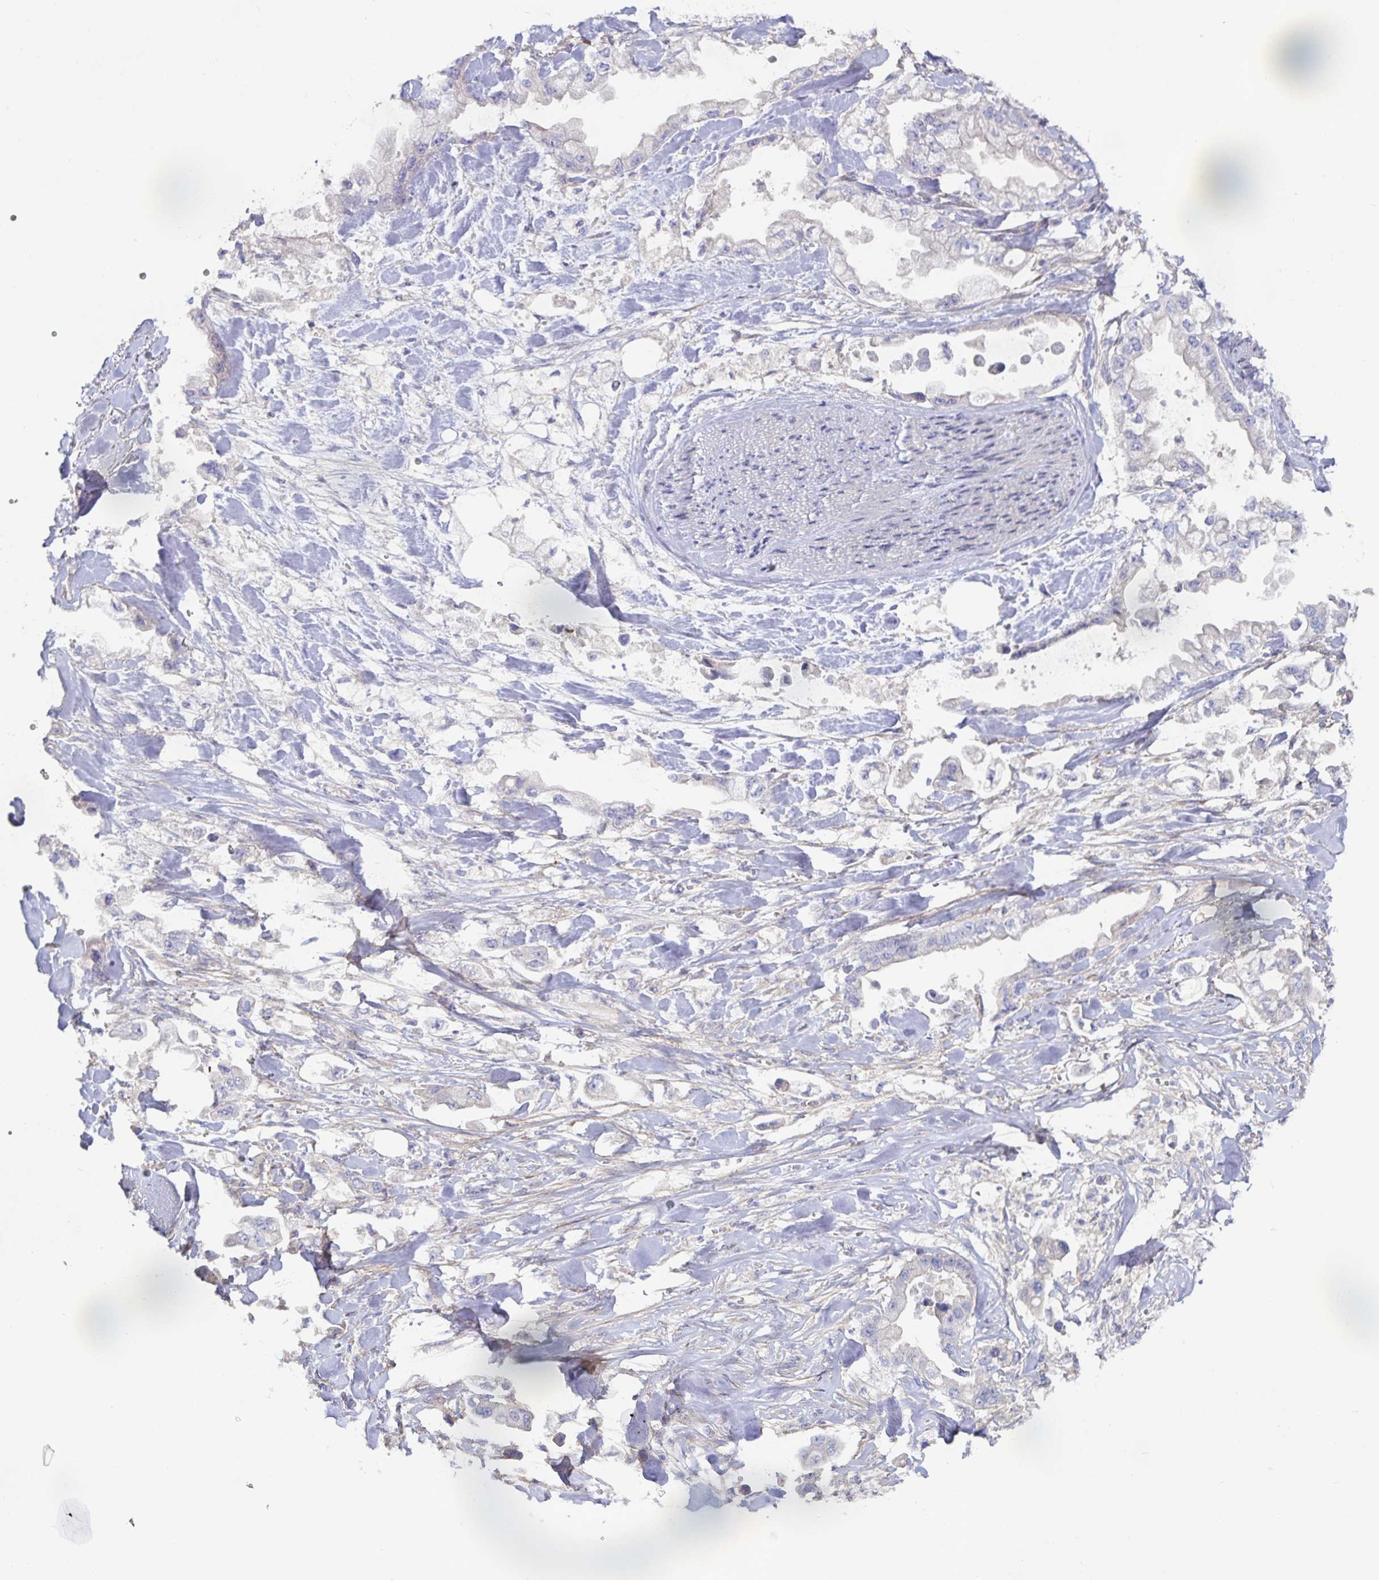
{"staining": {"intensity": "negative", "quantity": "none", "location": "none"}, "tissue": "stomach cancer", "cell_type": "Tumor cells", "image_type": "cancer", "snomed": [{"axis": "morphology", "description": "Adenocarcinoma, NOS"}, {"axis": "topography", "description": "Stomach"}], "caption": "This is a micrograph of immunohistochemistry (IHC) staining of adenocarcinoma (stomach), which shows no expression in tumor cells. (DAB (3,3'-diaminobenzidine) IHC with hematoxylin counter stain).", "gene": "METTL22", "patient": {"sex": "male", "age": 62}}